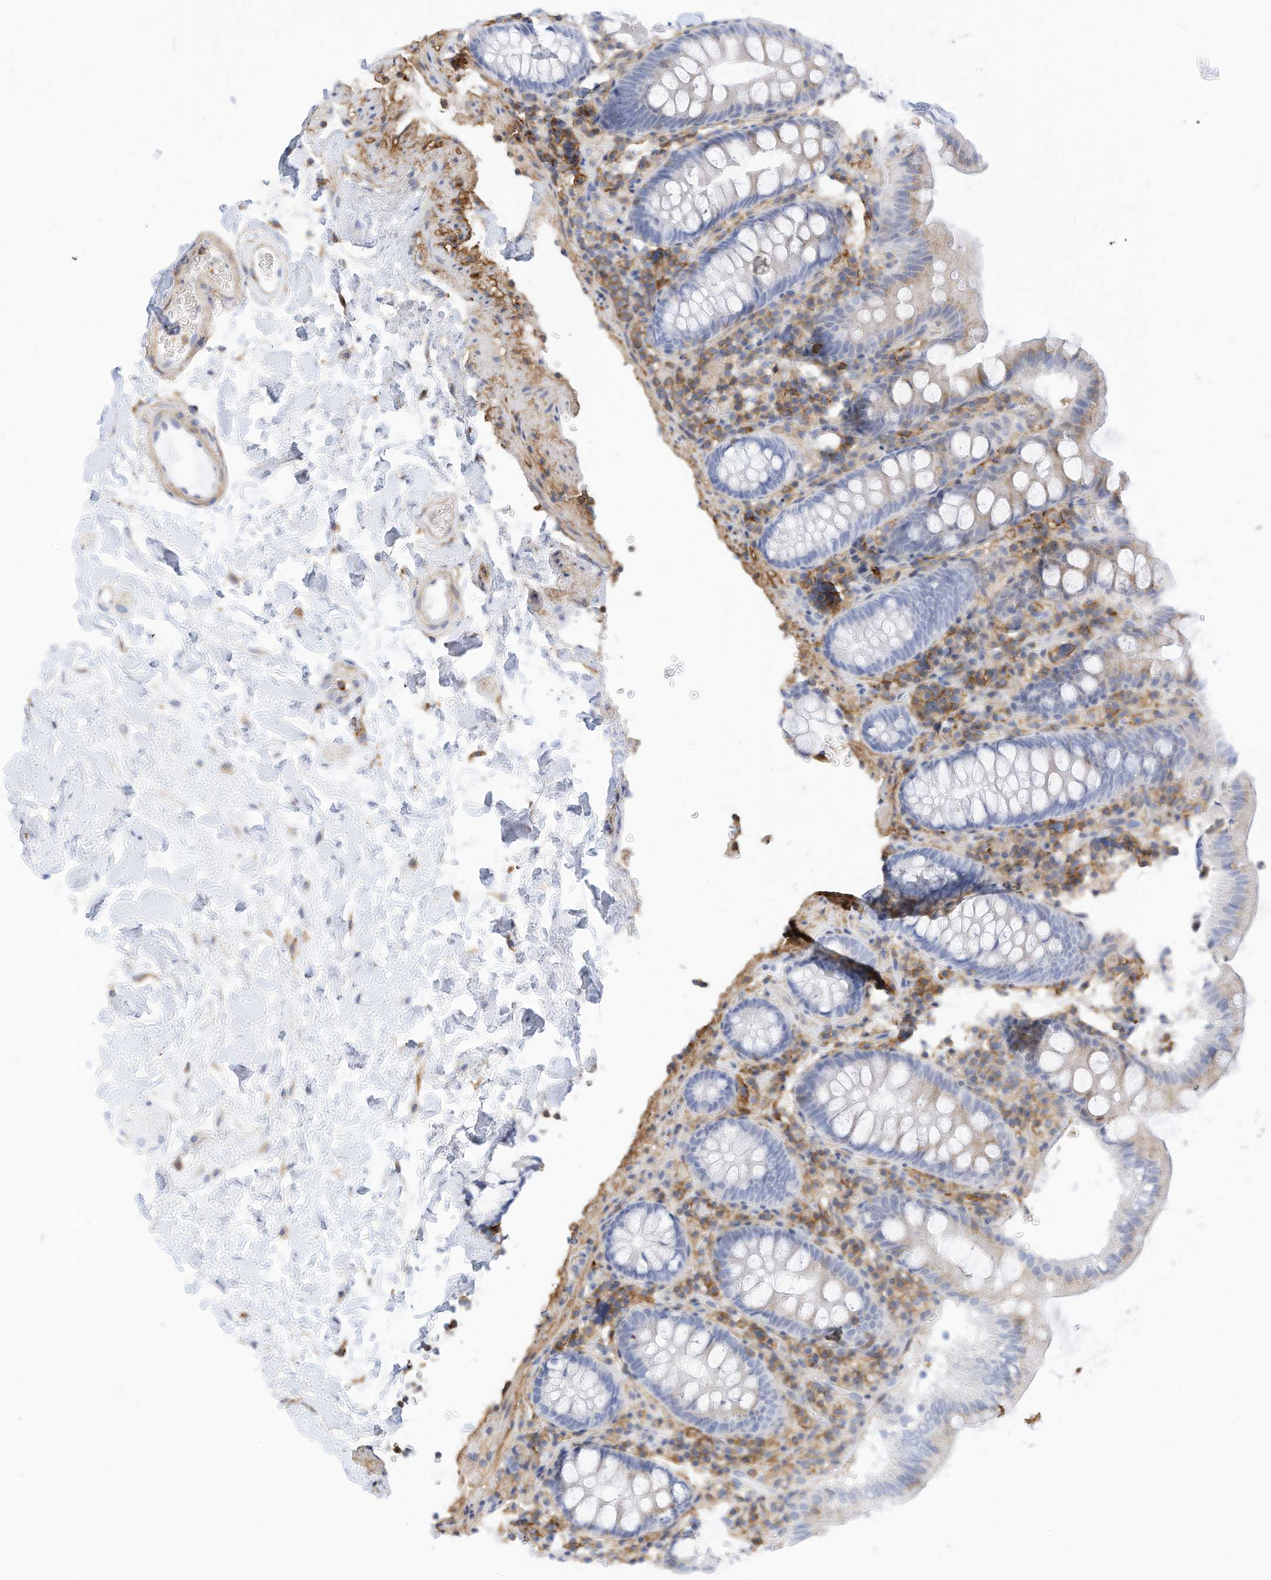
{"staining": {"intensity": "weak", "quantity": ">75%", "location": "cytoplasmic/membranous"}, "tissue": "colon", "cell_type": "Endothelial cells", "image_type": "normal", "snomed": [{"axis": "morphology", "description": "Normal tissue, NOS"}, {"axis": "topography", "description": "Colon"}], "caption": "Immunohistochemistry histopathology image of normal colon: colon stained using immunohistochemistry exhibits low levels of weak protein expression localized specifically in the cytoplasmic/membranous of endothelial cells, appearing as a cytoplasmic/membranous brown color.", "gene": "TXNDC9", "patient": {"sex": "female", "age": 79}}